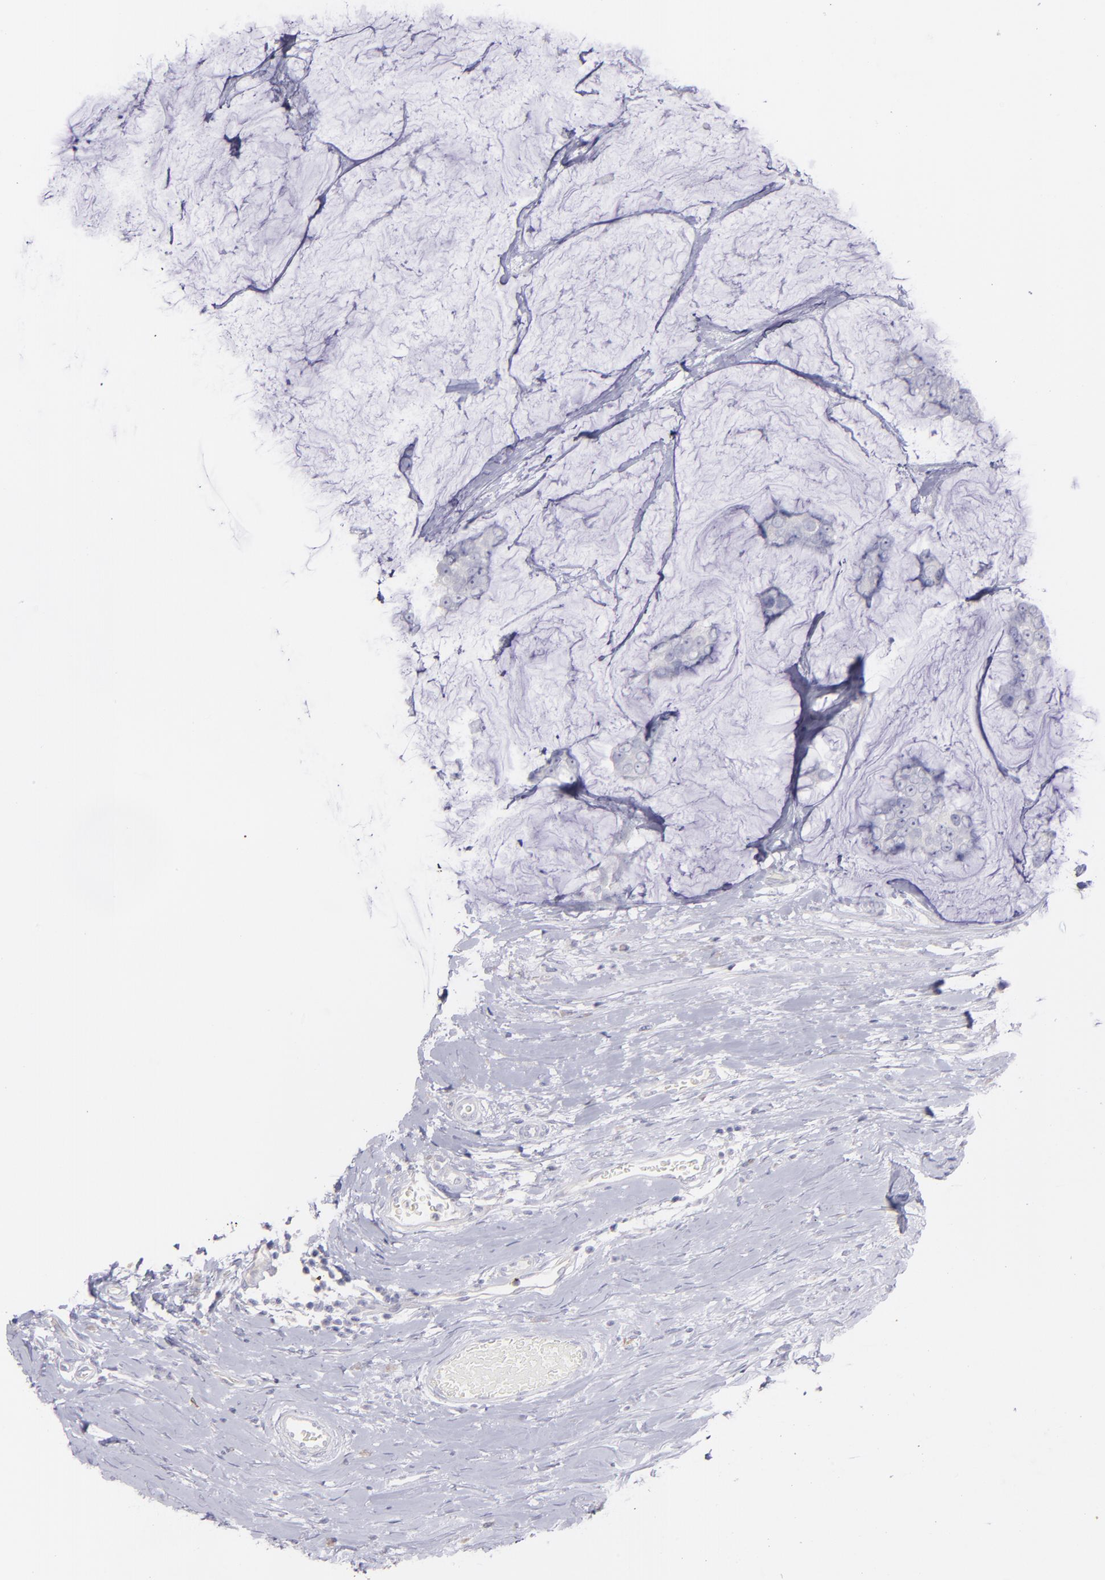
{"staining": {"intensity": "negative", "quantity": "none", "location": "none"}, "tissue": "breast cancer", "cell_type": "Tumor cells", "image_type": "cancer", "snomed": [{"axis": "morphology", "description": "Normal tissue, NOS"}, {"axis": "morphology", "description": "Duct carcinoma"}, {"axis": "topography", "description": "Breast"}], "caption": "IHC of breast cancer demonstrates no staining in tumor cells.", "gene": "SNAP25", "patient": {"sex": "female", "age": 50}}